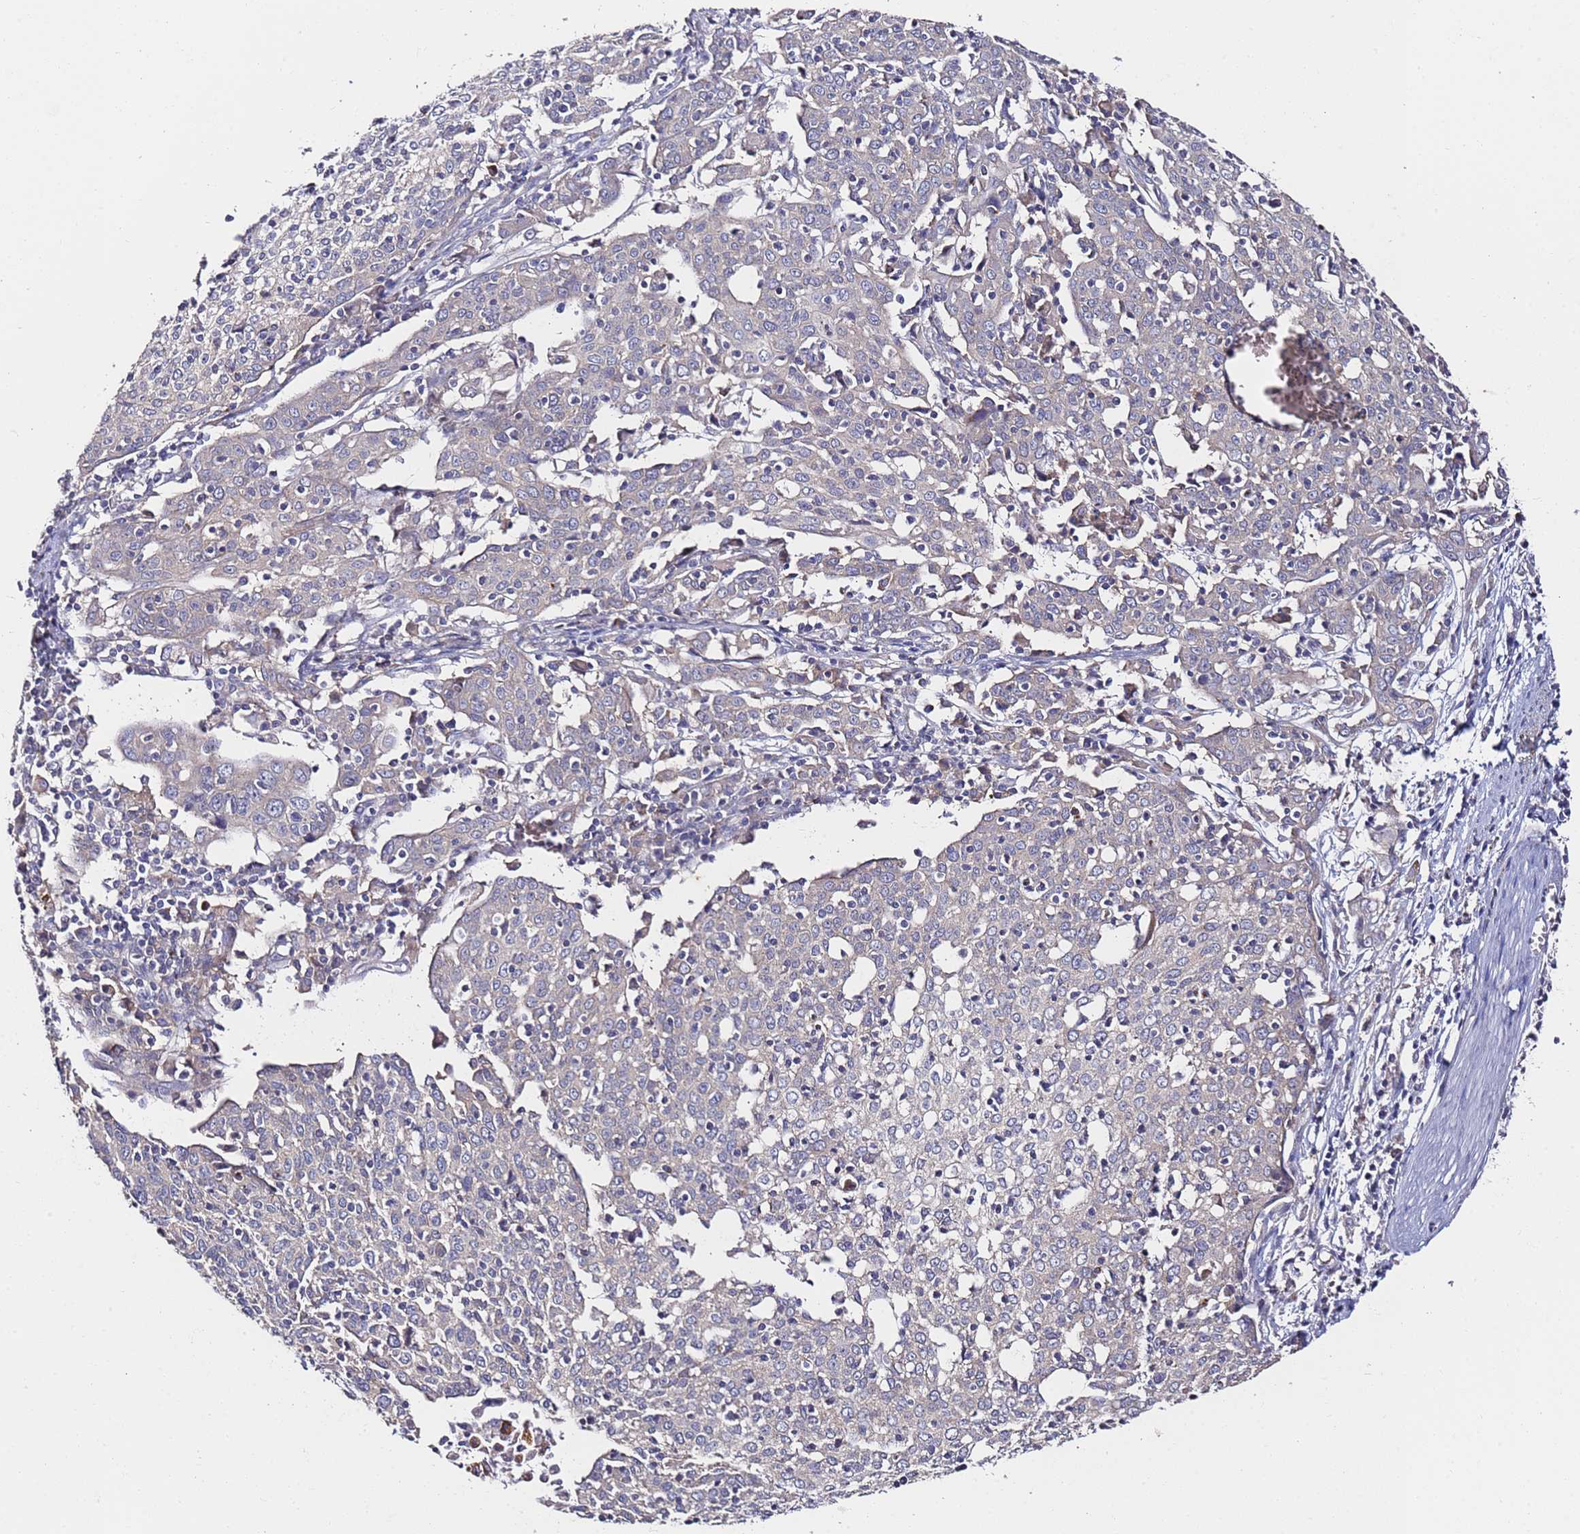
{"staining": {"intensity": "negative", "quantity": "none", "location": "none"}, "tissue": "cervical cancer", "cell_type": "Tumor cells", "image_type": "cancer", "snomed": [{"axis": "morphology", "description": "Squamous cell carcinoma, NOS"}, {"axis": "topography", "description": "Cervix"}], "caption": "Tumor cells are negative for brown protein staining in squamous cell carcinoma (cervical). The staining is performed using DAB (3,3'-diaminobenzidine) brown chromogen with nuclei counter-stained in using hematoxylin.", "gene": "SRRM5", "patient": {"sex": "female", "age": 67}}